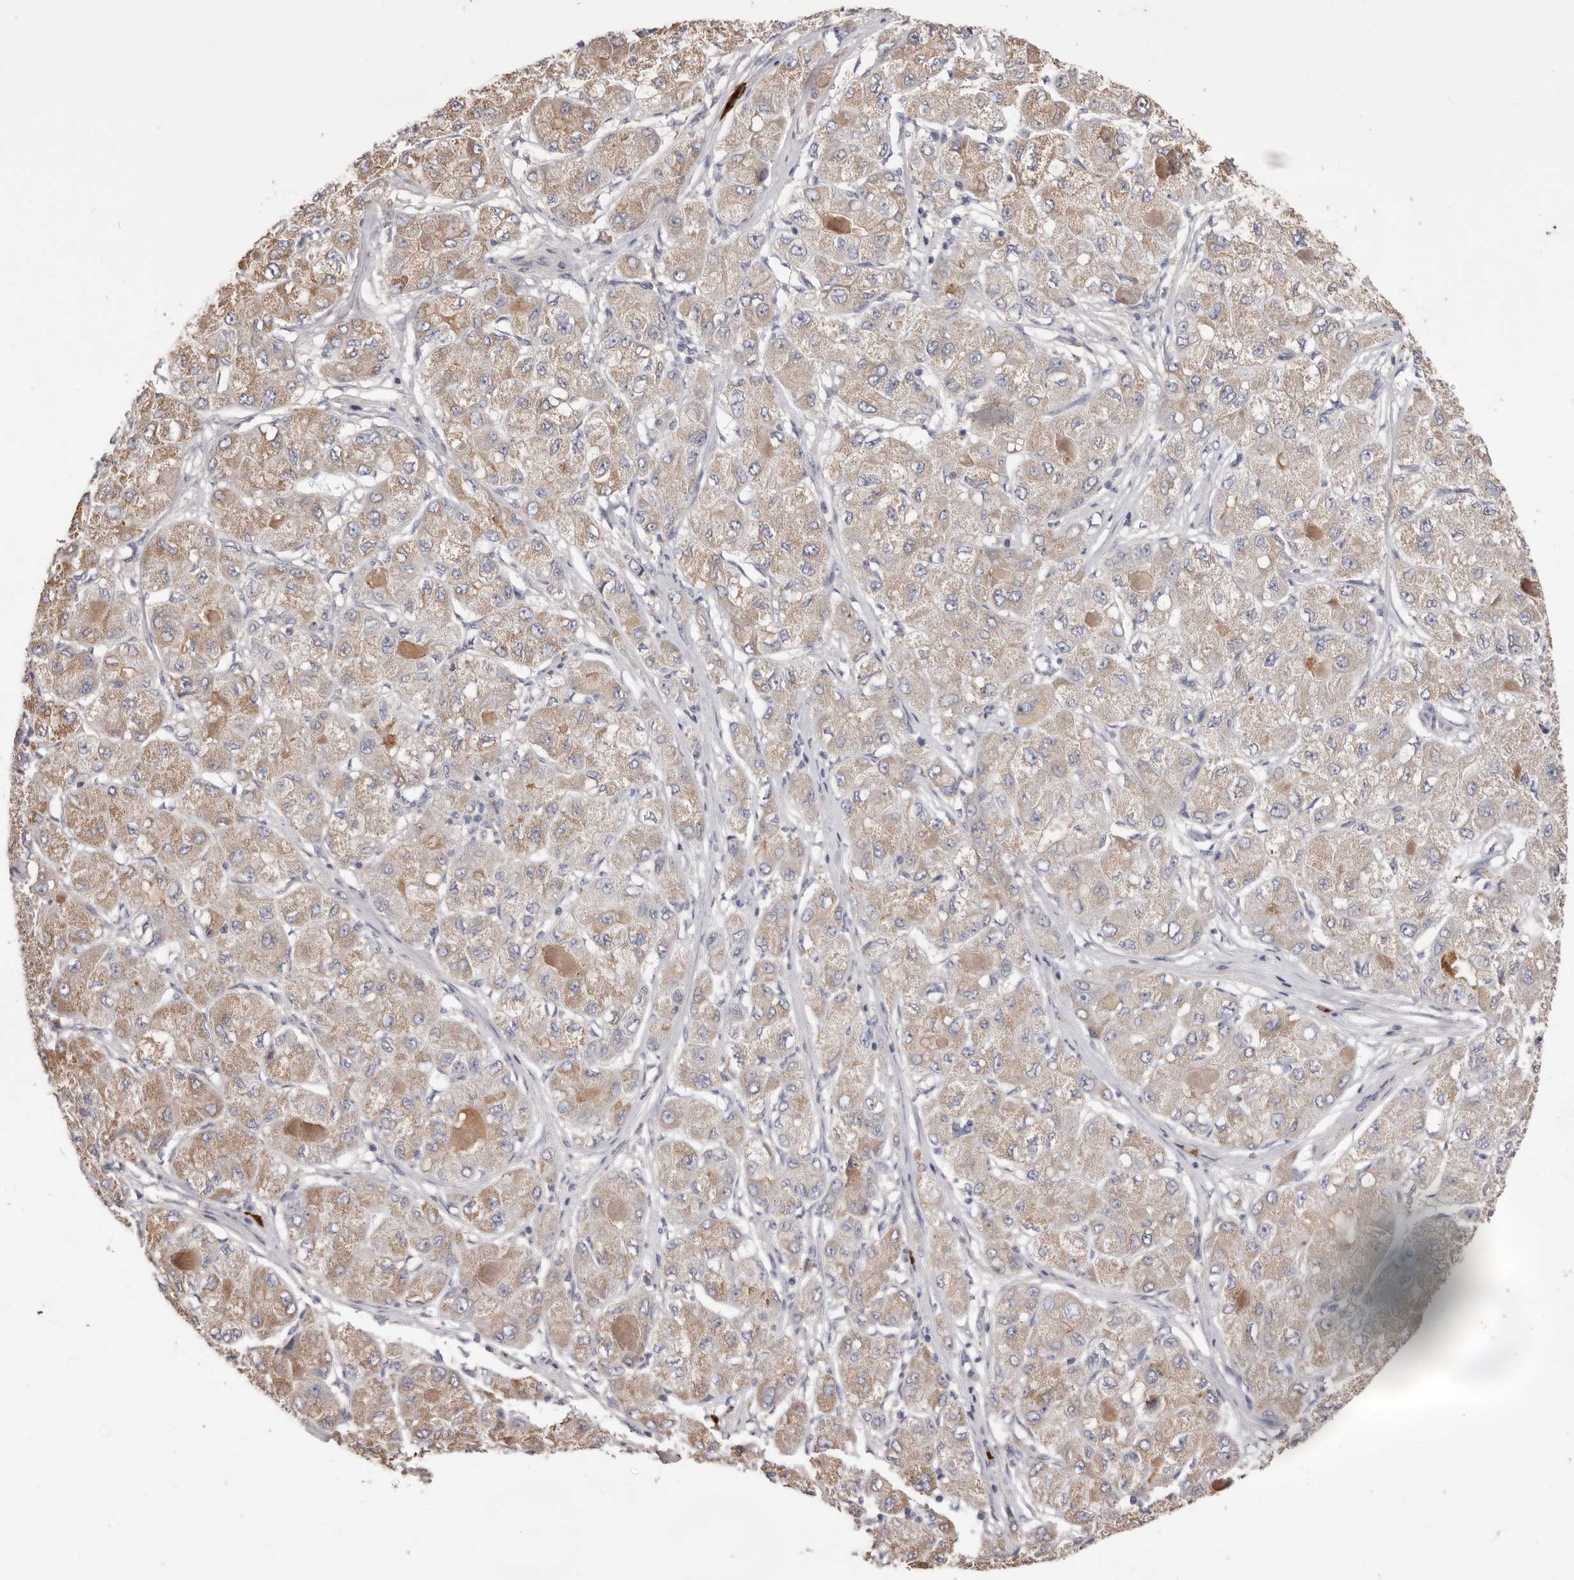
{"staining": {"intensity": "weak", "quantity": "25%-75%", "location": "cytoplasmic/membranous"}, "tissue": "liver cancer", "cell_type": "Tumor cells", "image_type": "cancer", "snomed": [{"axis": "morphology", "description": "Carcinoma, Hepatocellular, NOS"}, {"axis": "topography", "description": "Liver"}], "caption": "The photomicrograph shows a brown stain indicating the presence of a protein in the cytoplasmic/membranous of tumor cells in hepatocellular carcinoma (liver).", "gene": "HCAR2", "patient": {"sex": "male", "age": 80}}